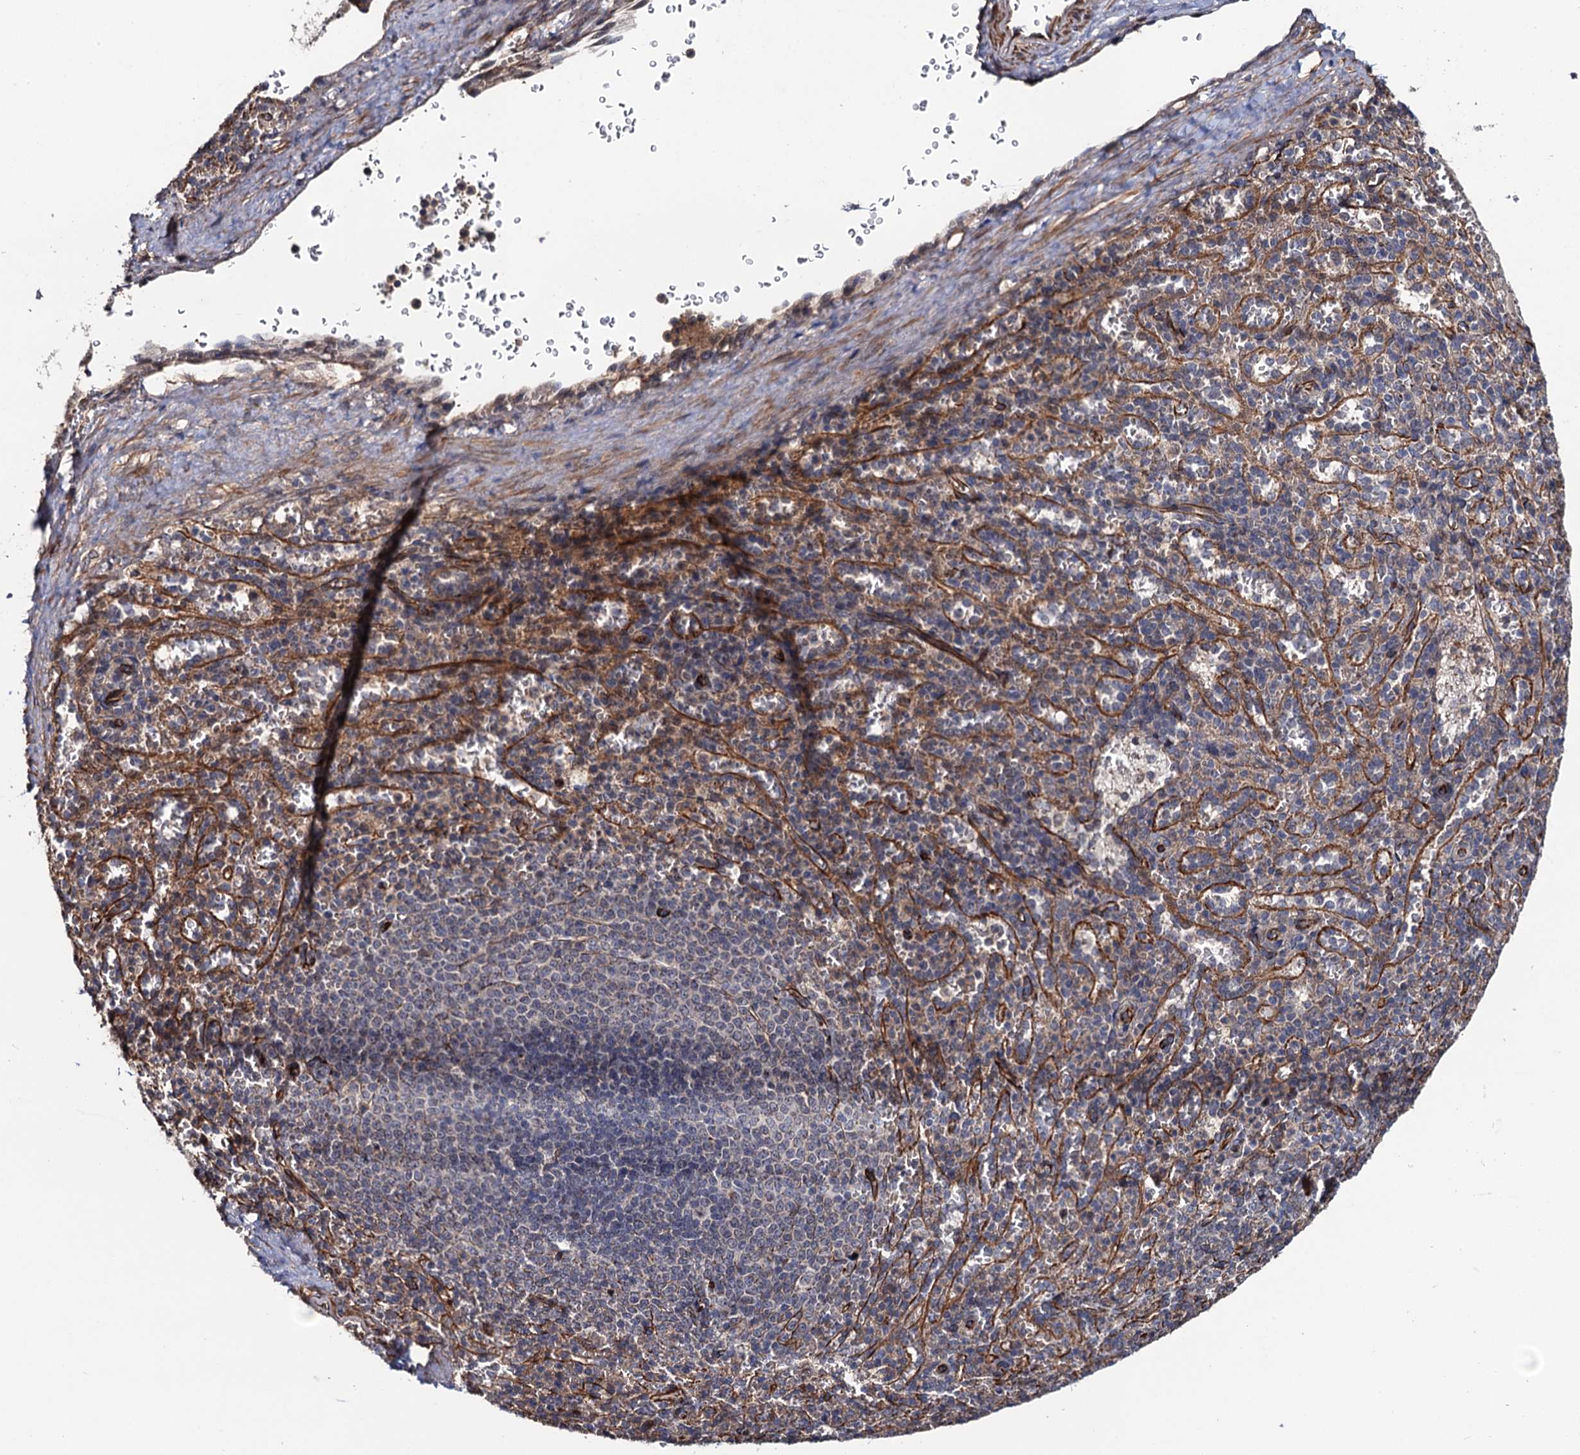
{"staining": {"intensity": "weak", "quantity": "25%-75%", "location": "cytoplasmic/membranous"}, "tissue": "spleen", "cell_type": "Cells in red pulp", "image_type": "normal", "snomed": [{"axis": "morphology", "description": "Normal tissue, NOS"}, {"axis": "topography", "description": "Spleen"}], "caption": "Spleen stained with immunohistochemistry shows weak cytoplasmic/membranous positivity in approximately 25%-75% of cells in red pulp. Using DAB (3,3'-diaminobenzidine) (brown) and hematoxylin (blue) stains, captured at high magnification using brightfield microscopy.", "gene": "FSIP1", "patient": {"sex": "female", "age": 21}}